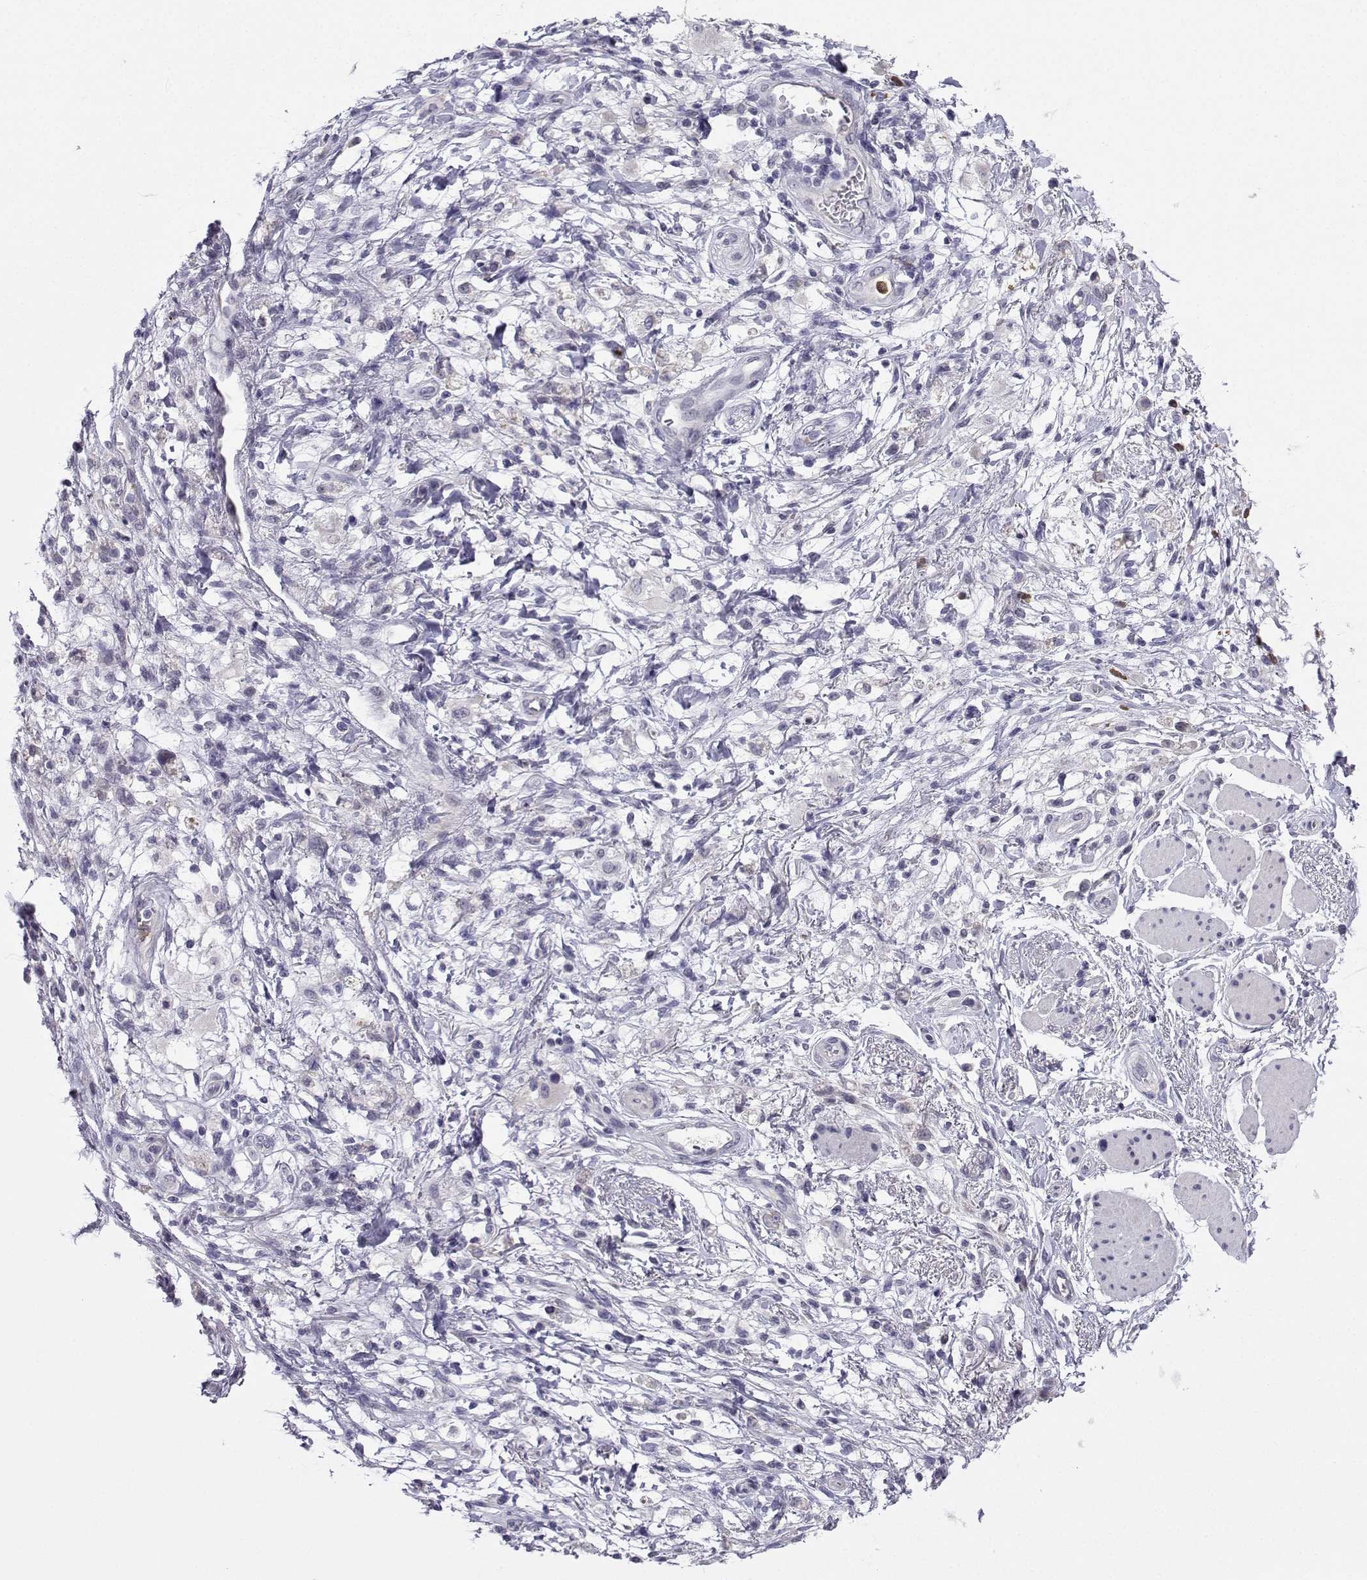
{"staining": {"intensity": "negative", "quantity": "none", "location": "none"}, "tissue": "stomach cancer", "cell_type": "Tumor cells", "image_type": "cancer", "snomed": [{"axis": "morphology", "description": "Adenocarcinoma, NOS"}, {"axis": "topography", "description": "Stomach"}], "caption": "This is a histopathology image of IHC staining of stomach cancer (adenocarcinoma), which shows no staining in tumor cells.", "gene": "CALY", "patient": {"sex": "female", "age": 60}}